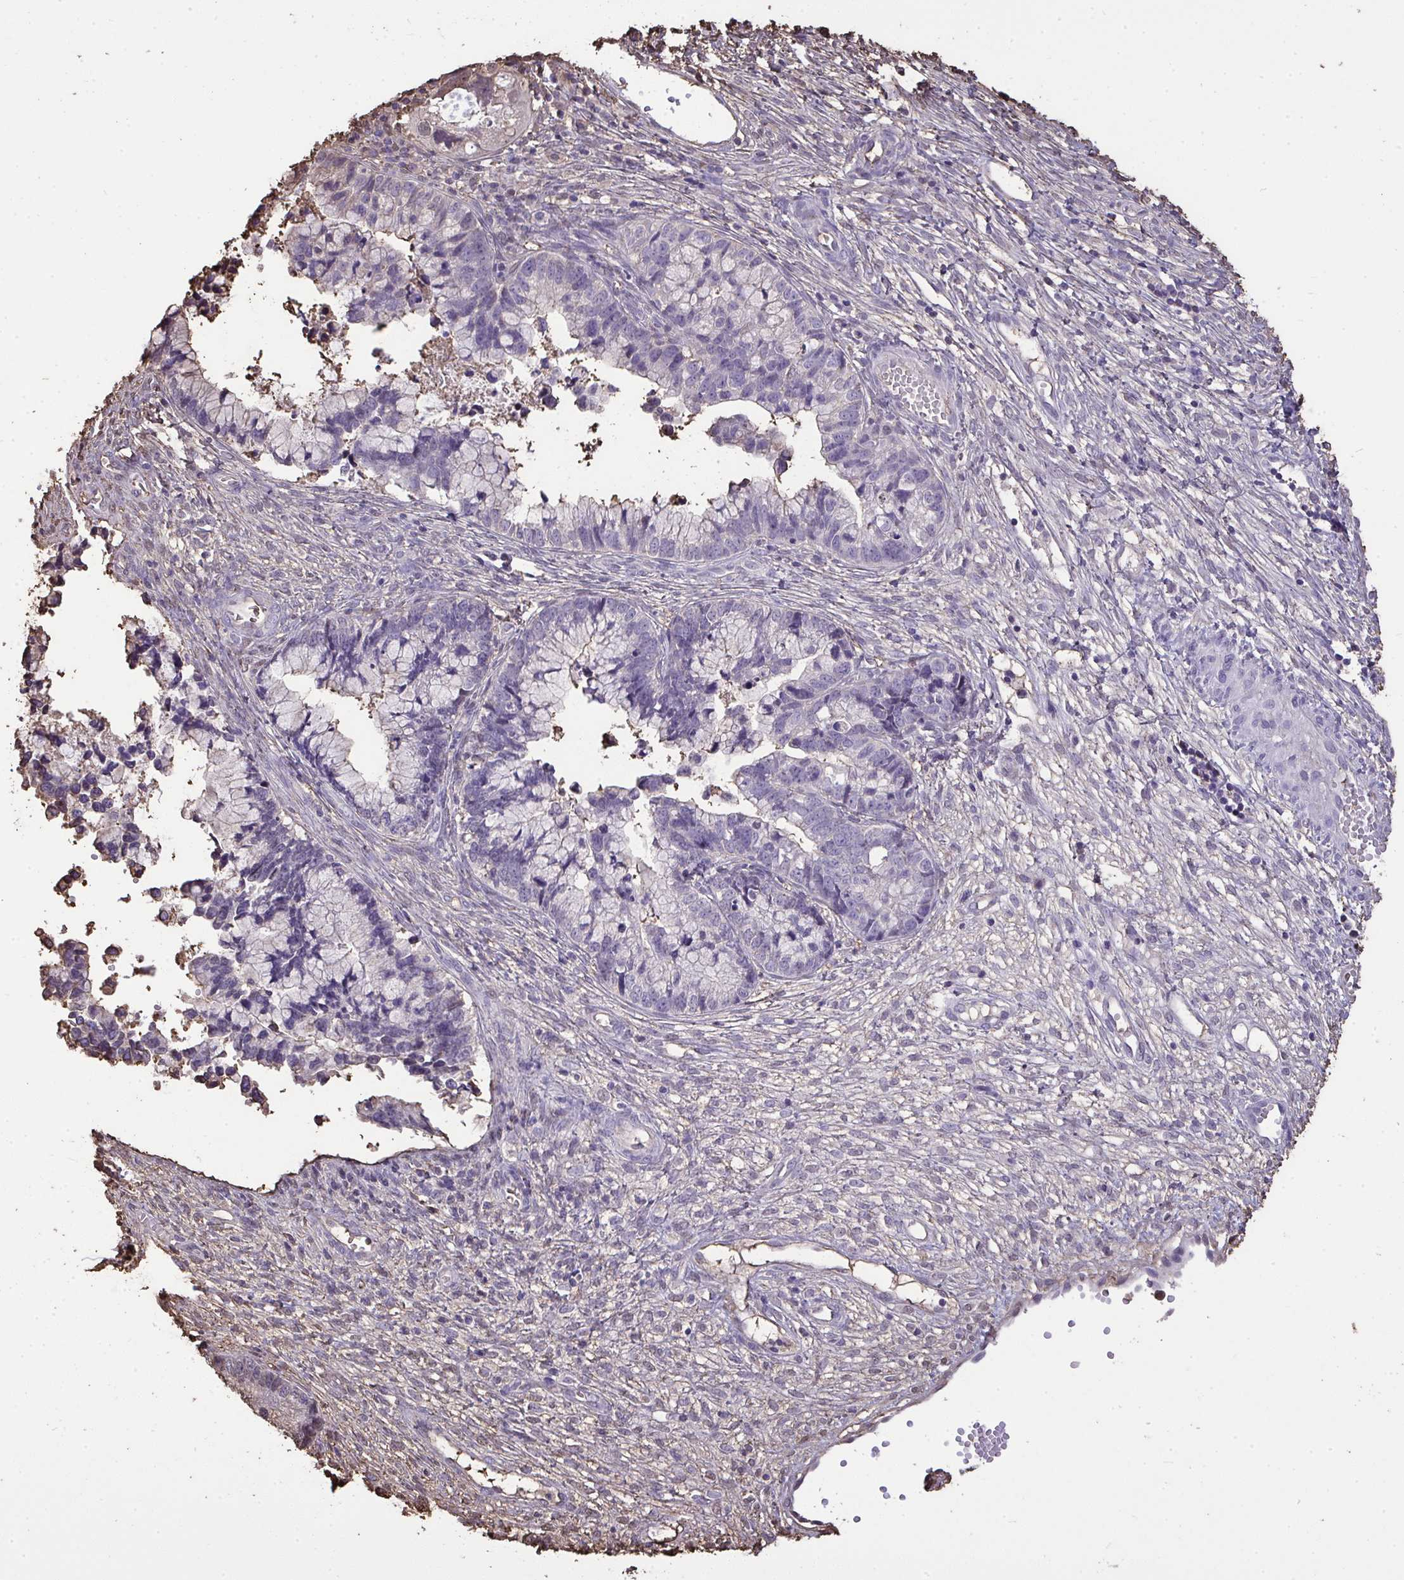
{"staining": {"intensity": "negative", "quantity": "none", "location": "none"}, "tissue": "cervical cancer", "cell_type": "Tumor cells", "image_type": "cancer", "snomed": [{"axis": "morphology", "description": "Adenocarcinoma, NOS"}, {"axis": "topography", "description": "Cervix"}], "caption": "This is a histopathology image of IHC staining of adenocarcinoma (cervical), which shows no expression in tumor cells.", "gene": "ANXA5", "patient": {"sex": "female", "age": 44}}